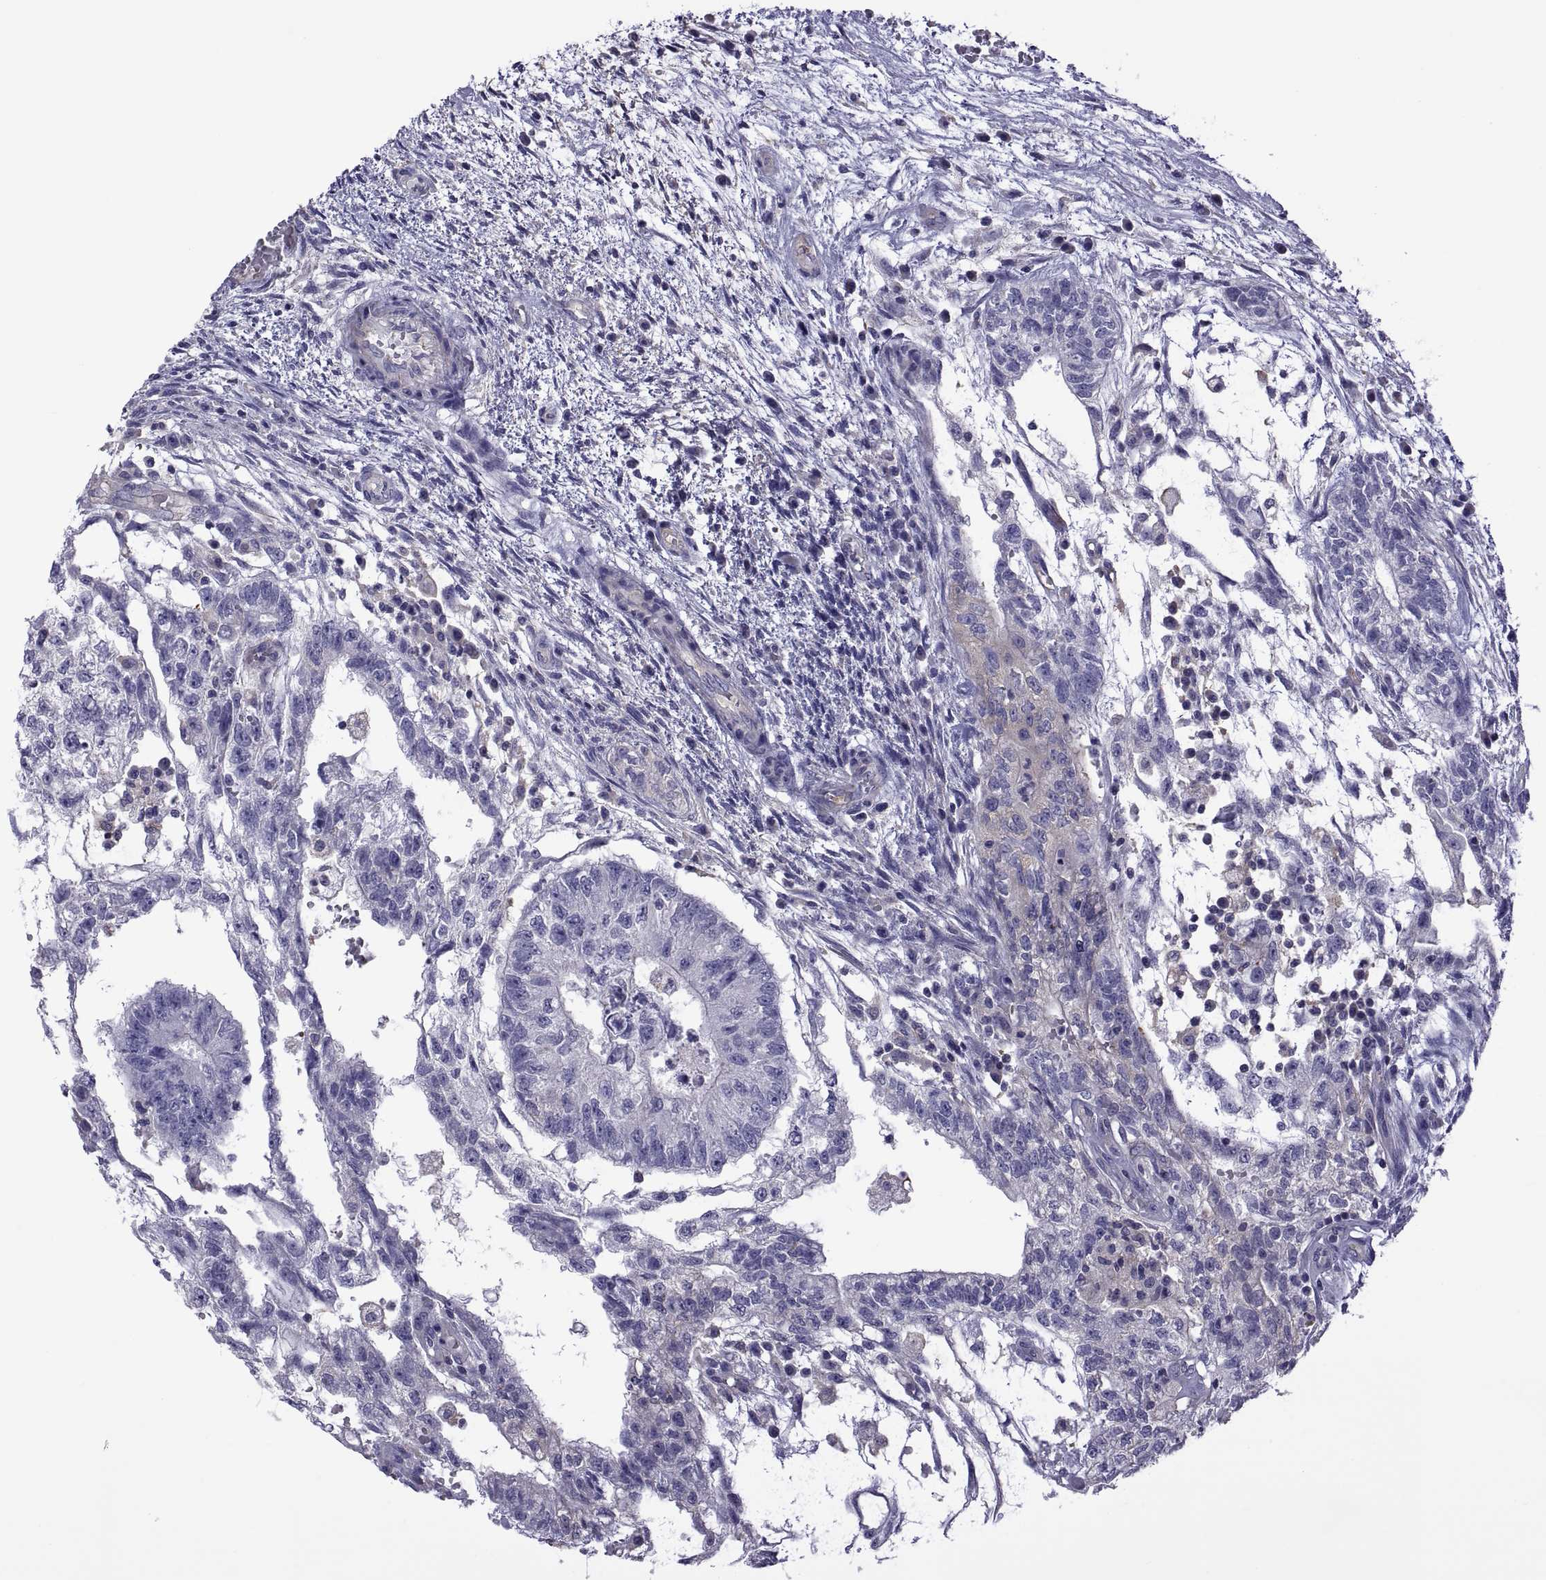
{"staining": {"intensity": "negative", "quantity": "none", "location": "none"}, "tissue": "testis cancer", "cell_type": "Tumor cells", "image_type": "cancer", "snomed": [{"axis": "morphology", "description": "Normal tissue, NOS"}, {"axis": "morphology", "description": "Carcinoma, Embryonal, NOS"}, {"axis": "topography", "description": "Testis"}, {"axis": "topography", "description": "Epididymis"}], "caption": "Human embryonal carcinoma (testis) stained for a protein using IHC displays no positivity in tumor cells.", "gene": "TMC3", "patient": {"sex": "male", "age": 32}}